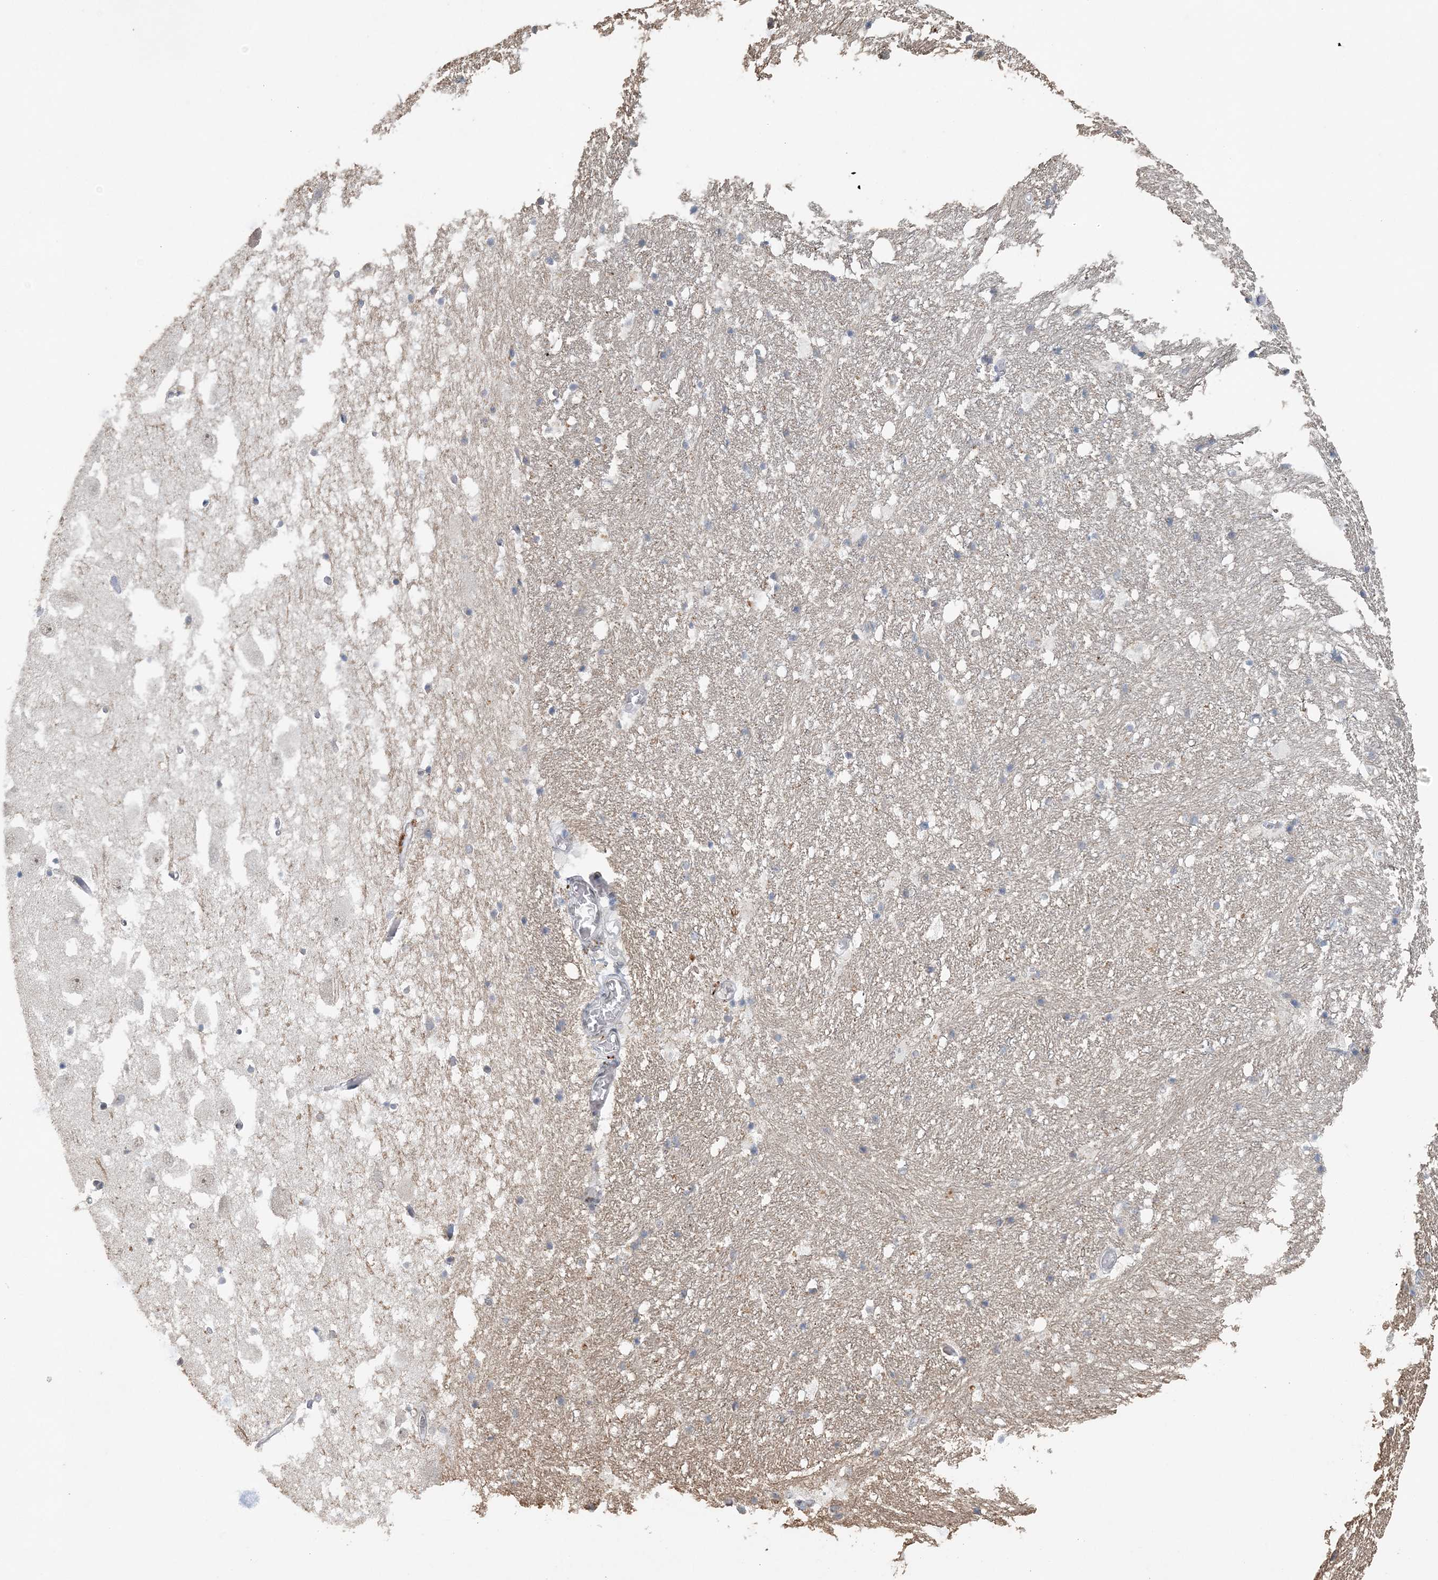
{"staining": {"intensity": "negative", "quantity": "none", "location": "none"}, "tissue": "hippocampus", "cell_type": "Glial cells", "image_type": "normal", "snomed": [{"axis": "morphology", "description": "Normal tissue, NOS"}, {"axis": "topography", "description": "Hippocampus"}], "caption": "DAB immunohistochemical staining of unremarkable human hippocampus reveals no significant staining in glial cells. (Brightfield microscopy of DAB (3,3'-diaminobenzidine) immunohistochemistry (IHC) at high magnification).", "gene": "FAM110A", "patient": {"sex": "female", "age": 52}}